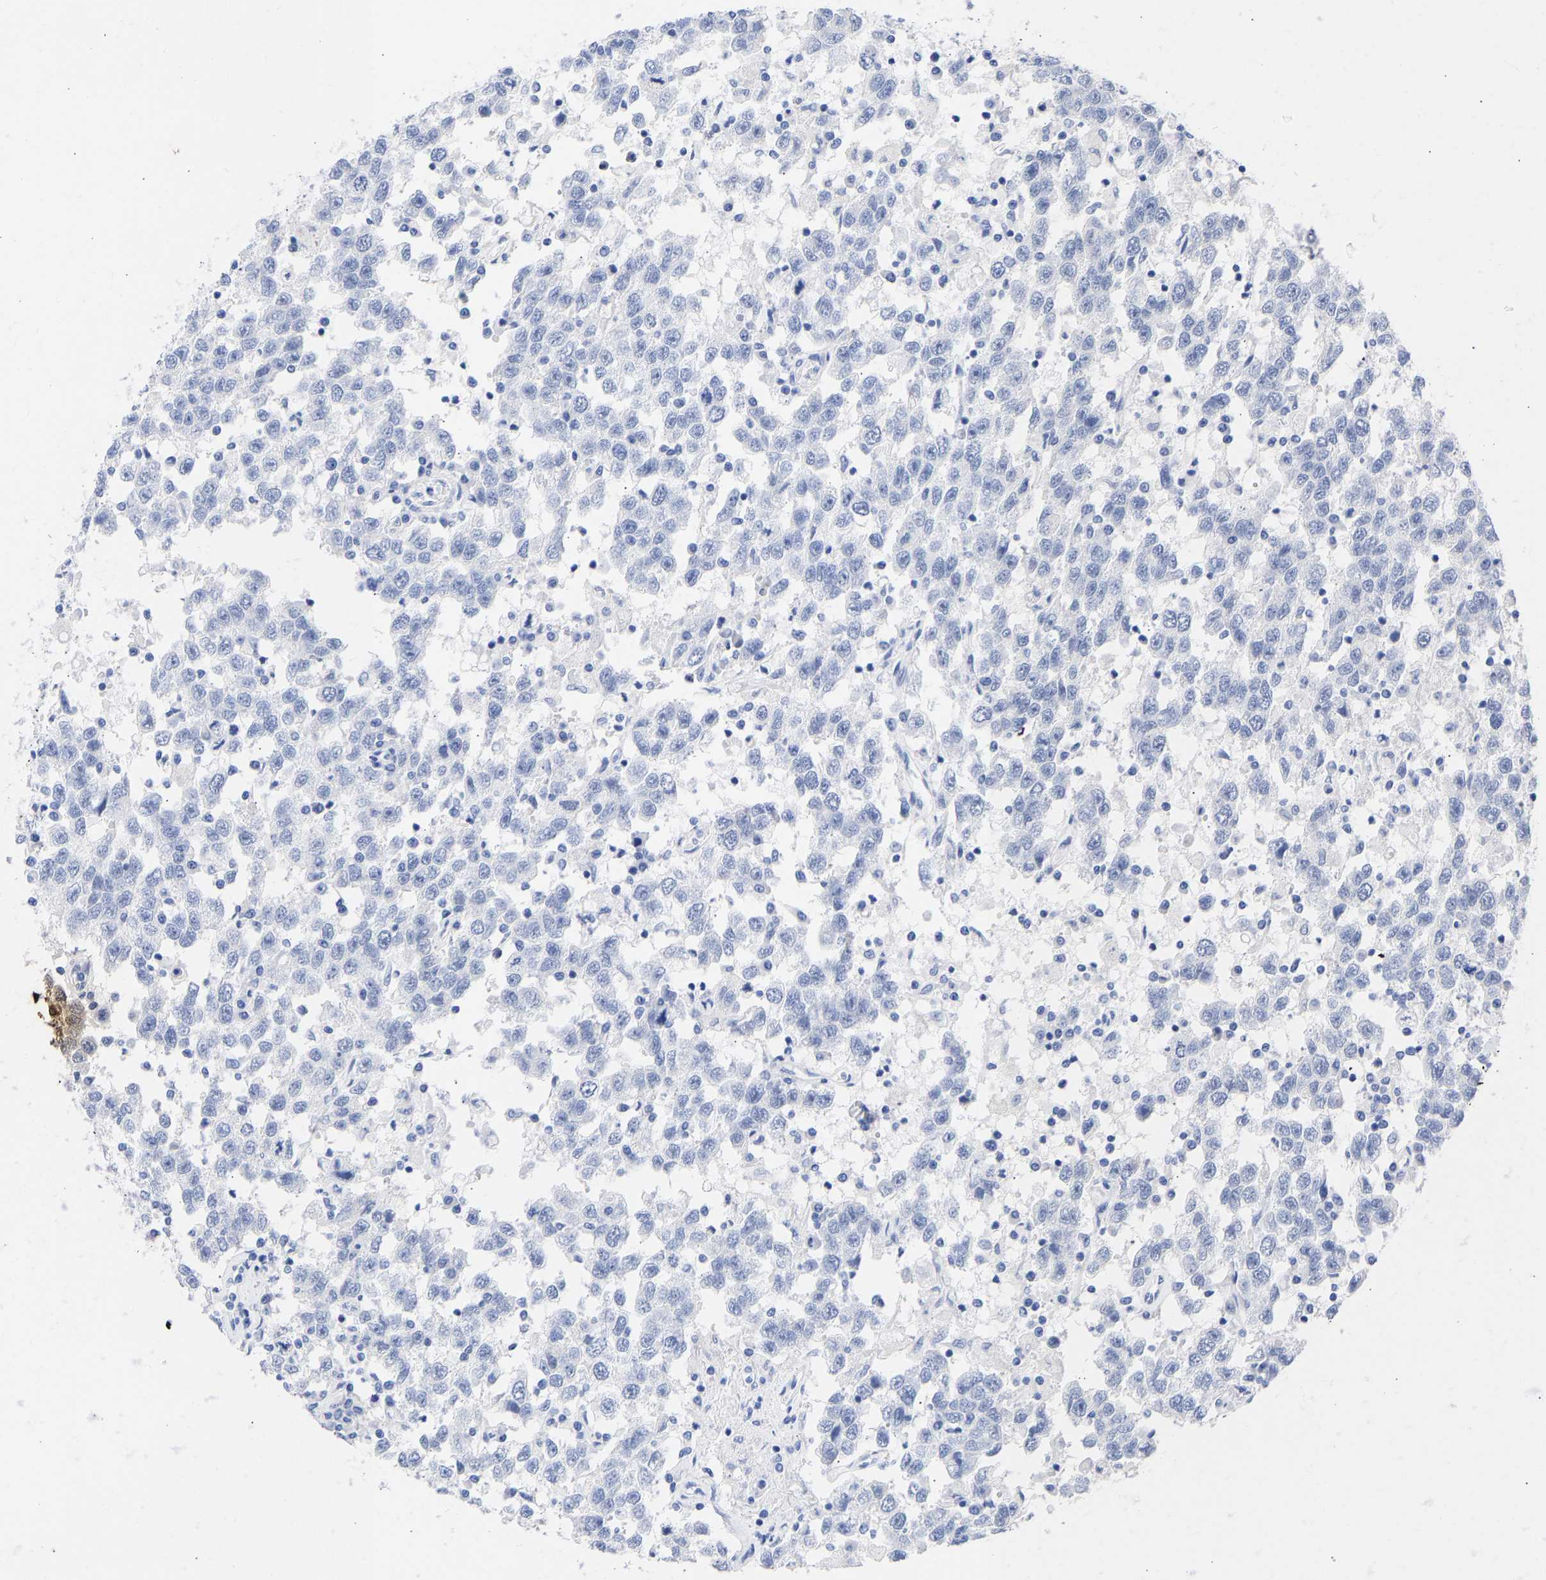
{"staining": {"intensity": "negative", "quantity": "none", "location": "none"}, "tissue": "testis cancer", "cell_type": "Tumor cells", "image_type": "cancer", "snomed": [{"axis": "morphology", "description": "Seminoma, NOS"}, {"axis": "topography", "description": "Testis"}], "caption": "A histopathology image of human seminoma (testis) is negative for staining in tumor cells. (DAB (3,3'-diaminobenzidine) immunohistochemistry with hematoxylin counter stain).", "gene": "KRT1", "patient": {"sex": "male", "age": 41}}